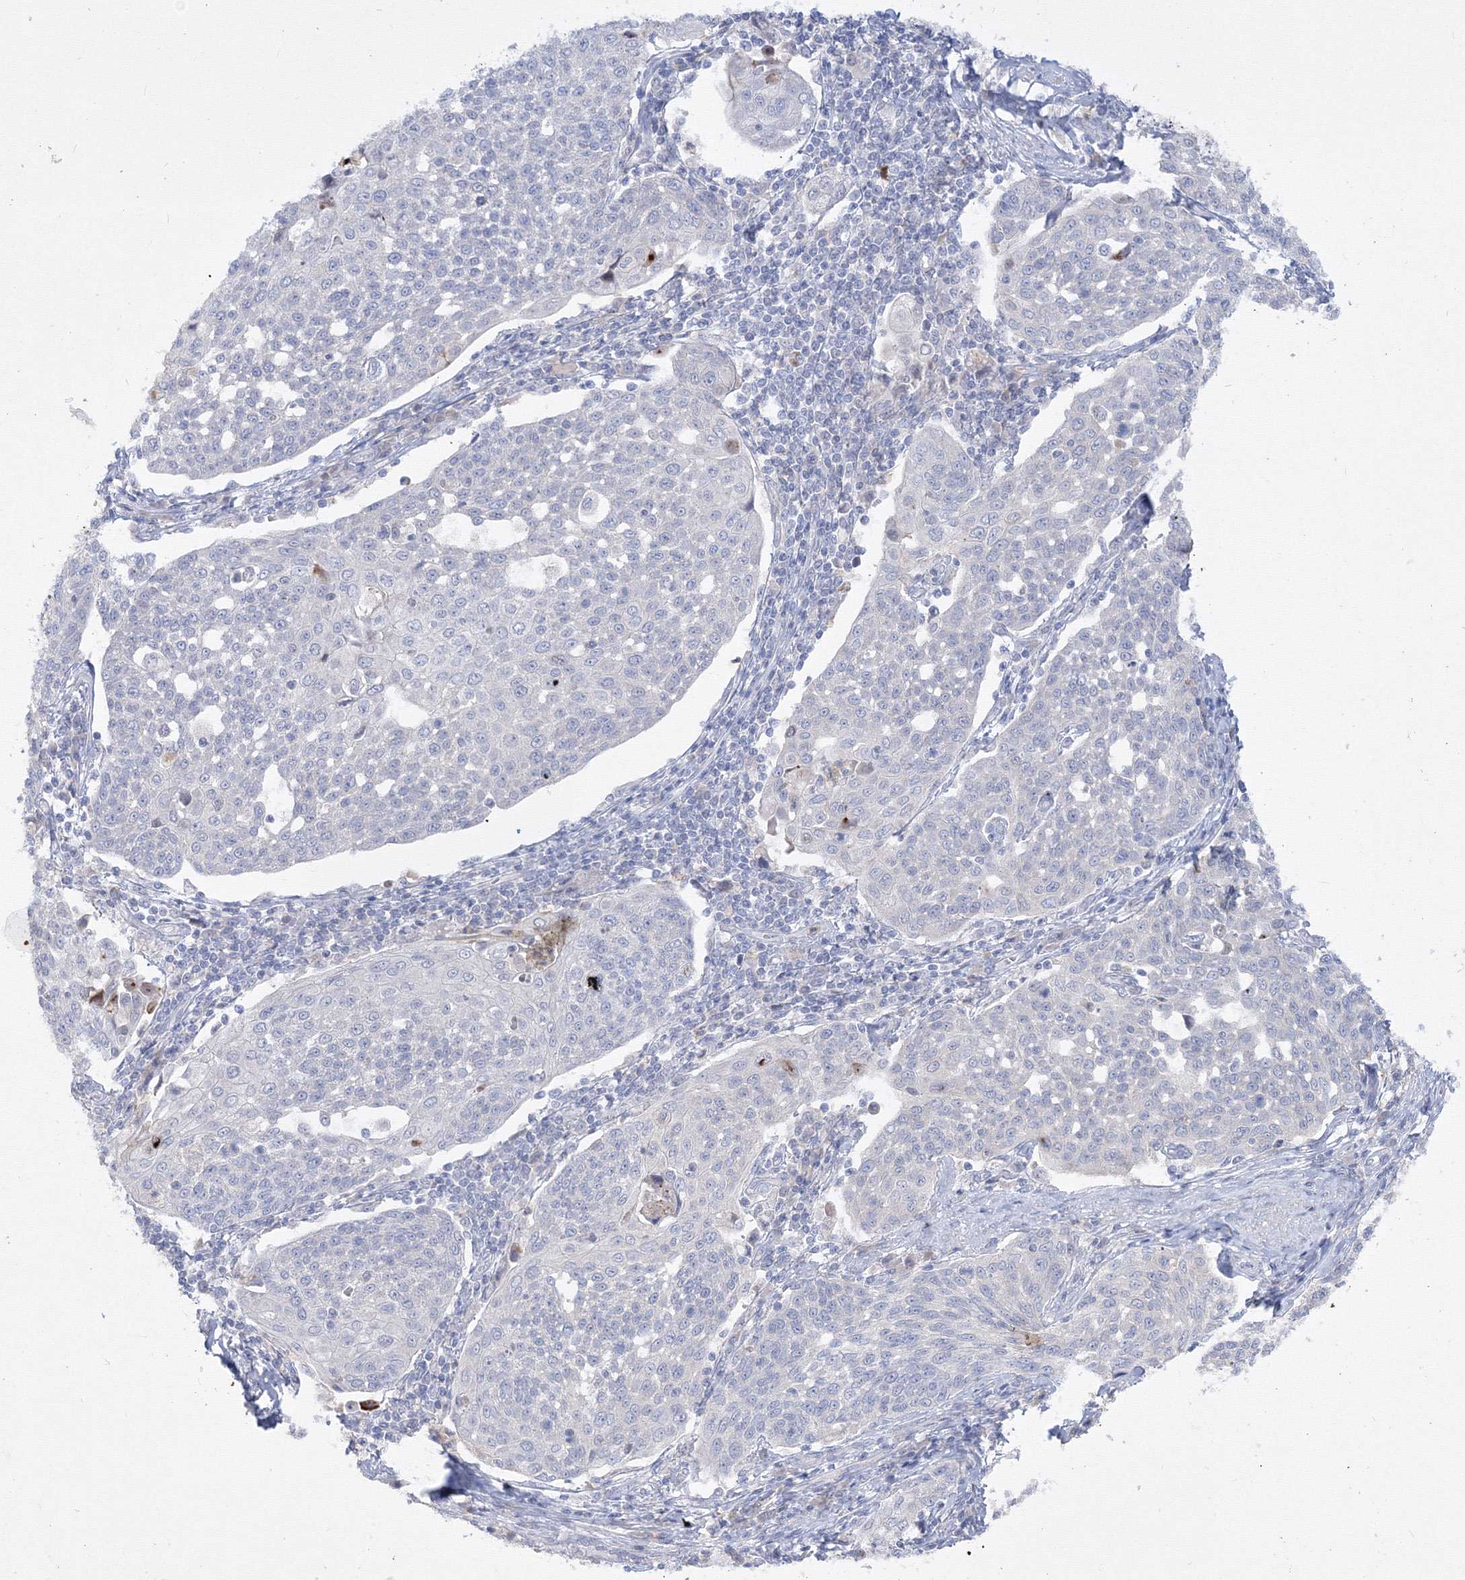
{"staining": {"intensity": "negative", "quantity": "none", "location": "none"}, "tissue": "cervical cancer", "cell_type": "Tumor cells", "image_type": "cancer", "snomed": [{"axis": "morphology", "description": "Squamous cell carcinoma, NOS"}, {"axis": "topography", "description": "Cervix"}], "caption": "Human cervical cancer (squamous cell carcinoma) stained for a protein using IHC shows no staining in tumor cells.", "gene": "FBXL8", "patient": {"sex": "female", "age": 34}}